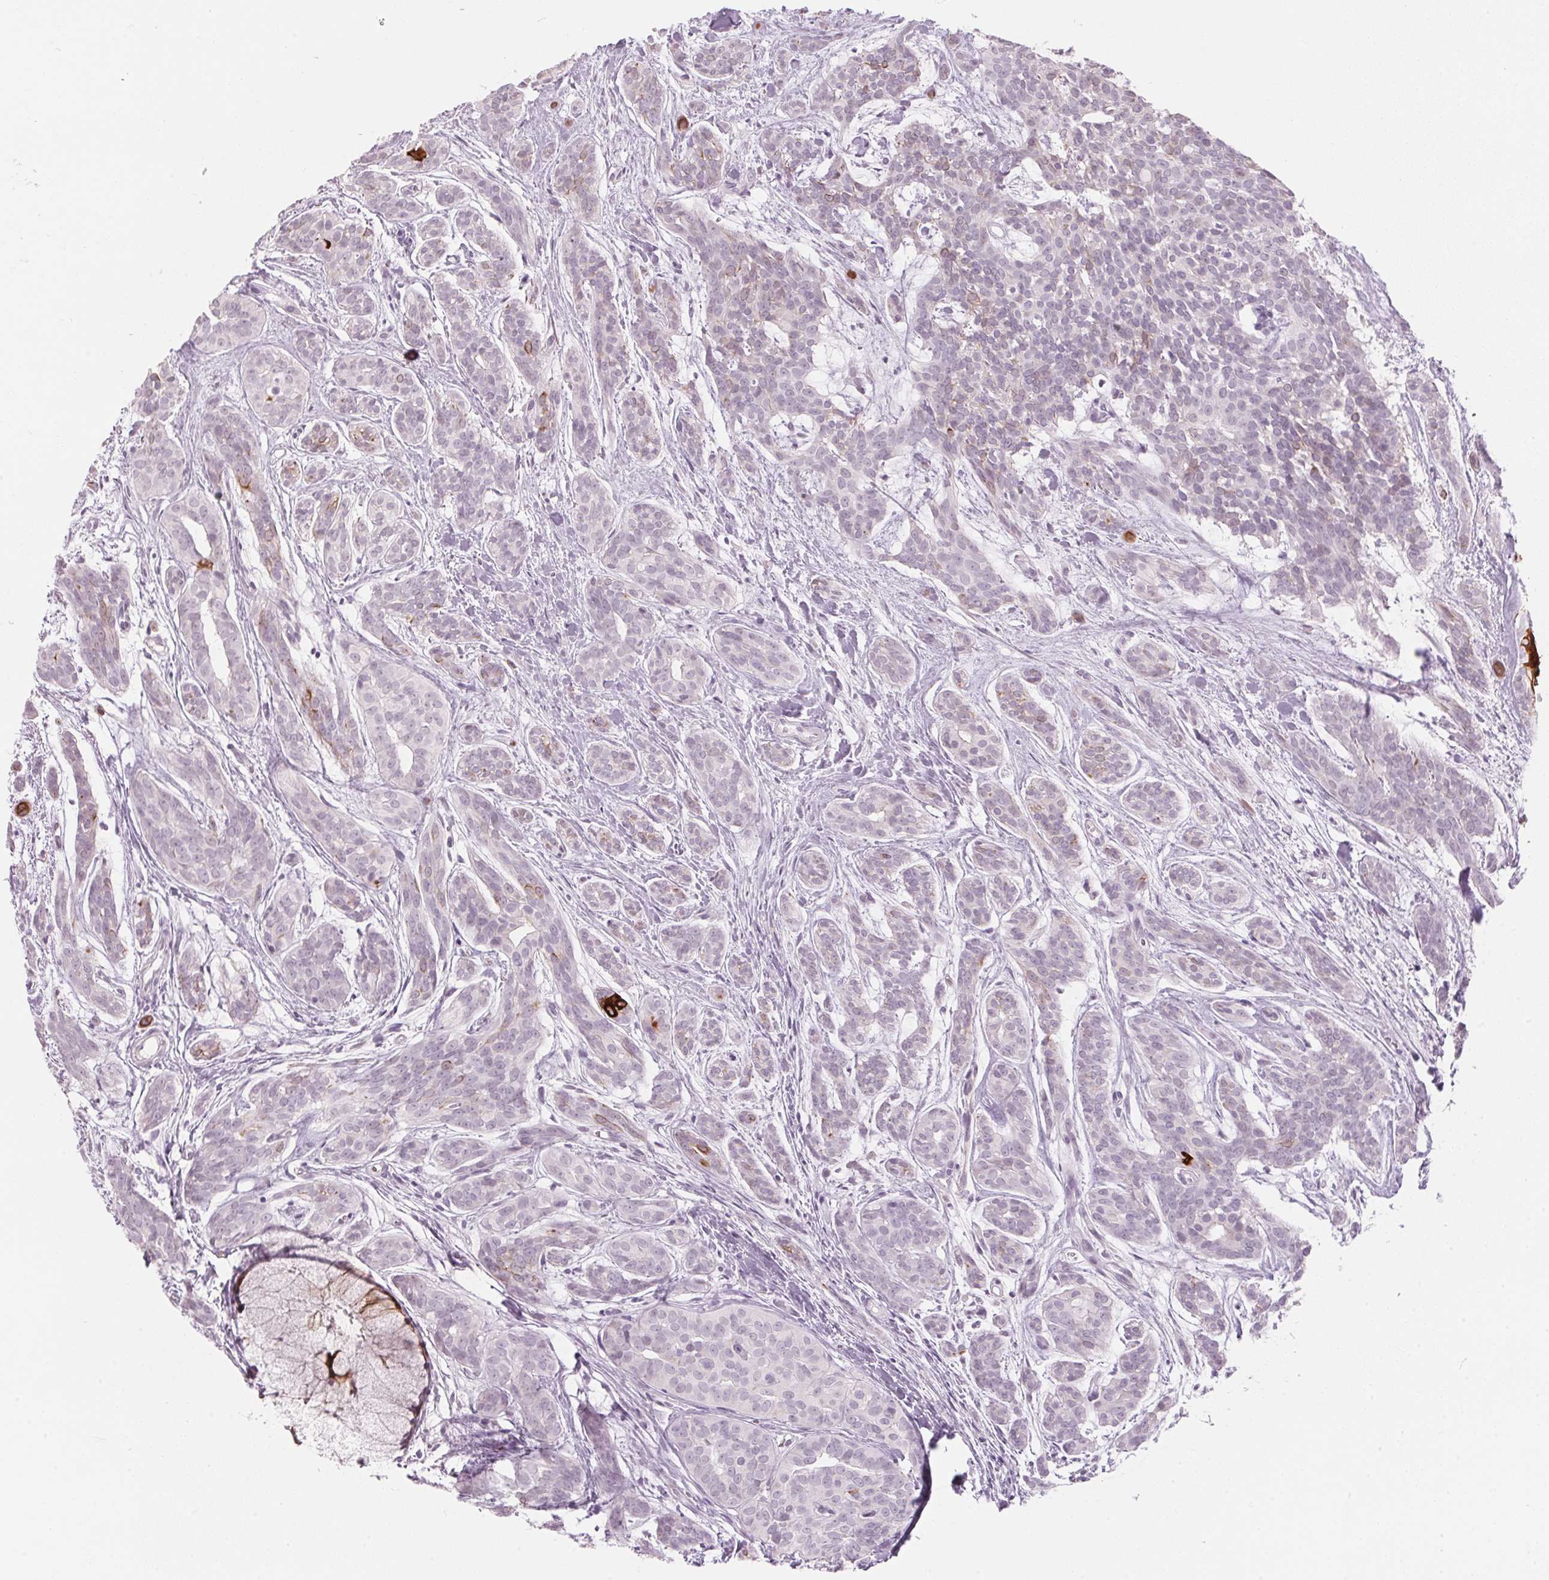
{"staining": {"intensity": "strong", "quantity": "<25%", "location": "cytoplasmic/membranous"}, "tissue": "head and neck cancer", "cell_type": "Tumor cells", "image_type": "cancer", "snomed": [{"axis": "morphology", "description": "Adenocarcinoma, NOS"}, {"axis": "topography", "description": "Head-Neck"}], "caption": "This image demonstrates IHC staining of head and neck cancer, with medium strong cytoplasmic/membranous expression in about <25% of tumor cells.", "gene": "SCTR", "patient": {"sex": "male", "age": 66}}